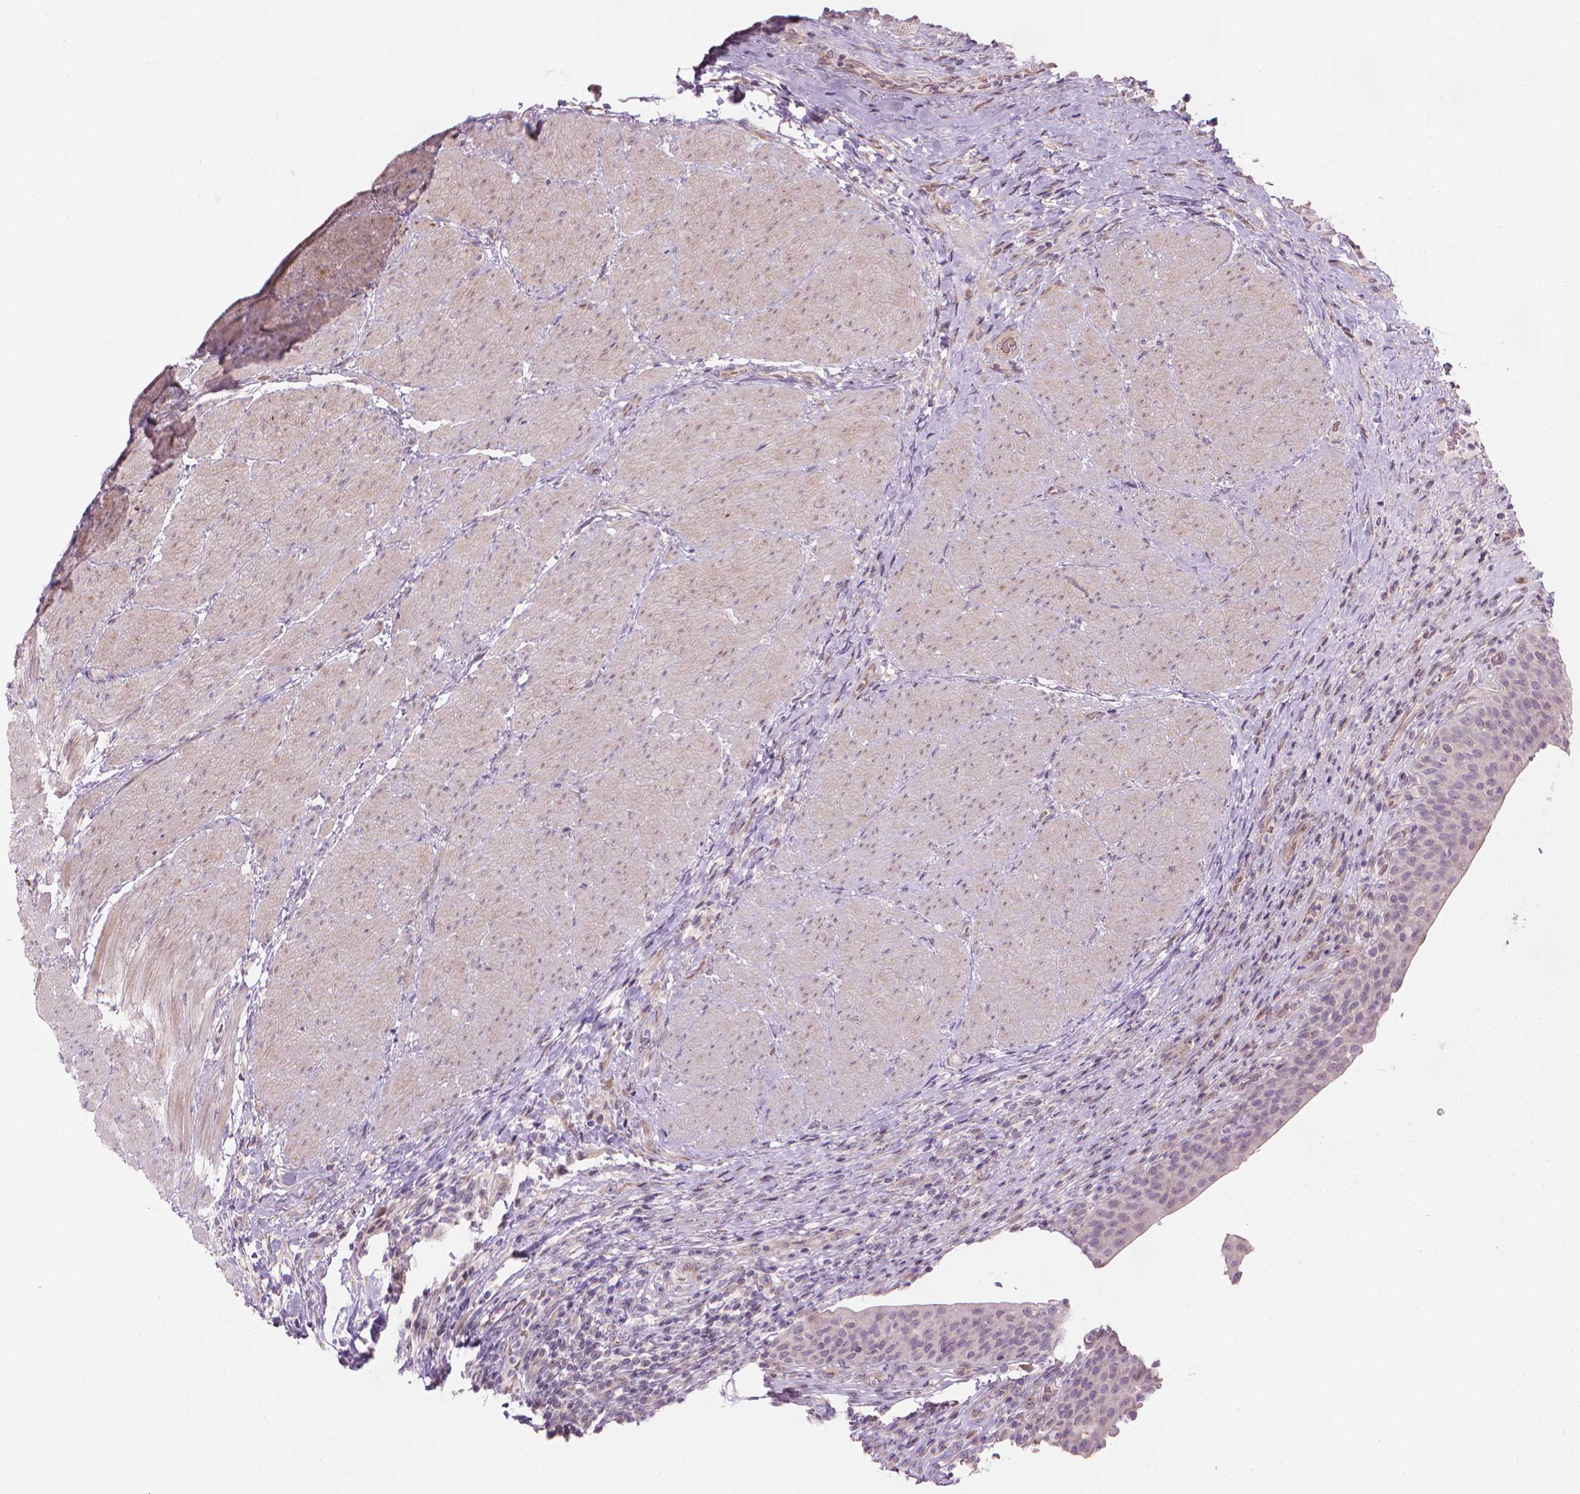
{"staining": {"intensity": "negative", "quantity": "none", "location": "none"}, "tissue": "urinary bladder", "cell_type": "Urothelial cells", "image_type": "normal", "snomed": [{"axis": "morphology", "description": "Normal tissue, NOS"}, {"axis": "topography", "description": "Urinary bladder"}, {"axis": "topography", "description": "Peripheral nerve tissue"}], "caption": "Urothelial cells are negative for brown protein staining in normal urinary bladder. (Stains: DAB immunohistochemistry (IHC) with hematoxylin counter stain, Microscopy: brightfield microscopy at high magnification).", "gene": "IFFO1", "patient": {"sex": "male", "age": 66}}